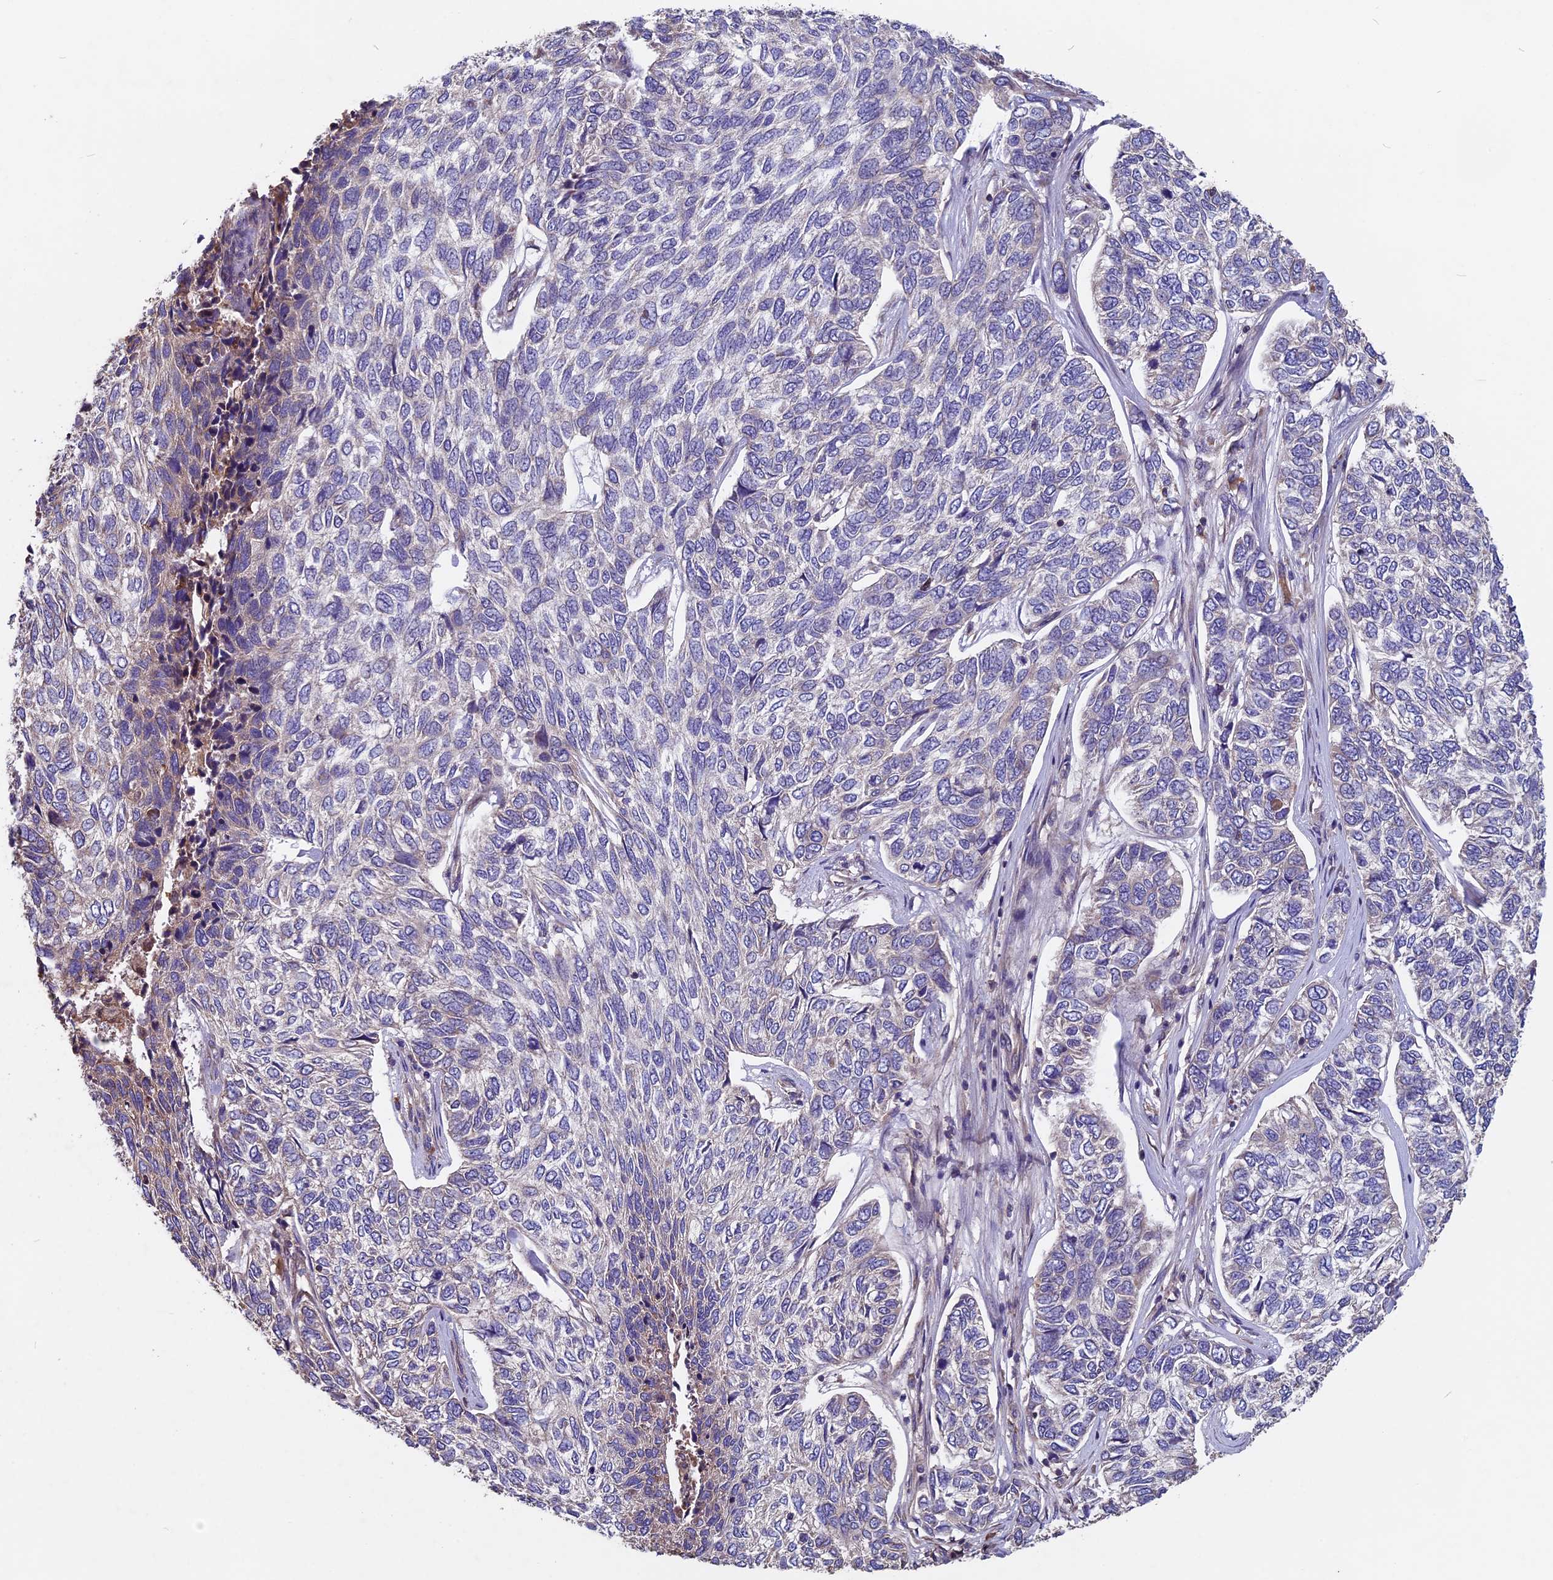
{"staining": {"intensity": "negative", "quantity": "none", "location": "none"}, "tissue": "skin cancer", "cell_type": "Tumor cells", "image_type": "cancer", "snomed": [{"axis": "morphology", "description": "Basal cell carcinoma"}, {"axis": "topography", "description": "Skin"}], "caption": "This is an immunohistochemistry image of human skin cancer. There is no expression in tumor cells.", "gene": "CCDC153", "patient": {"sex": "female", "age": 65}}